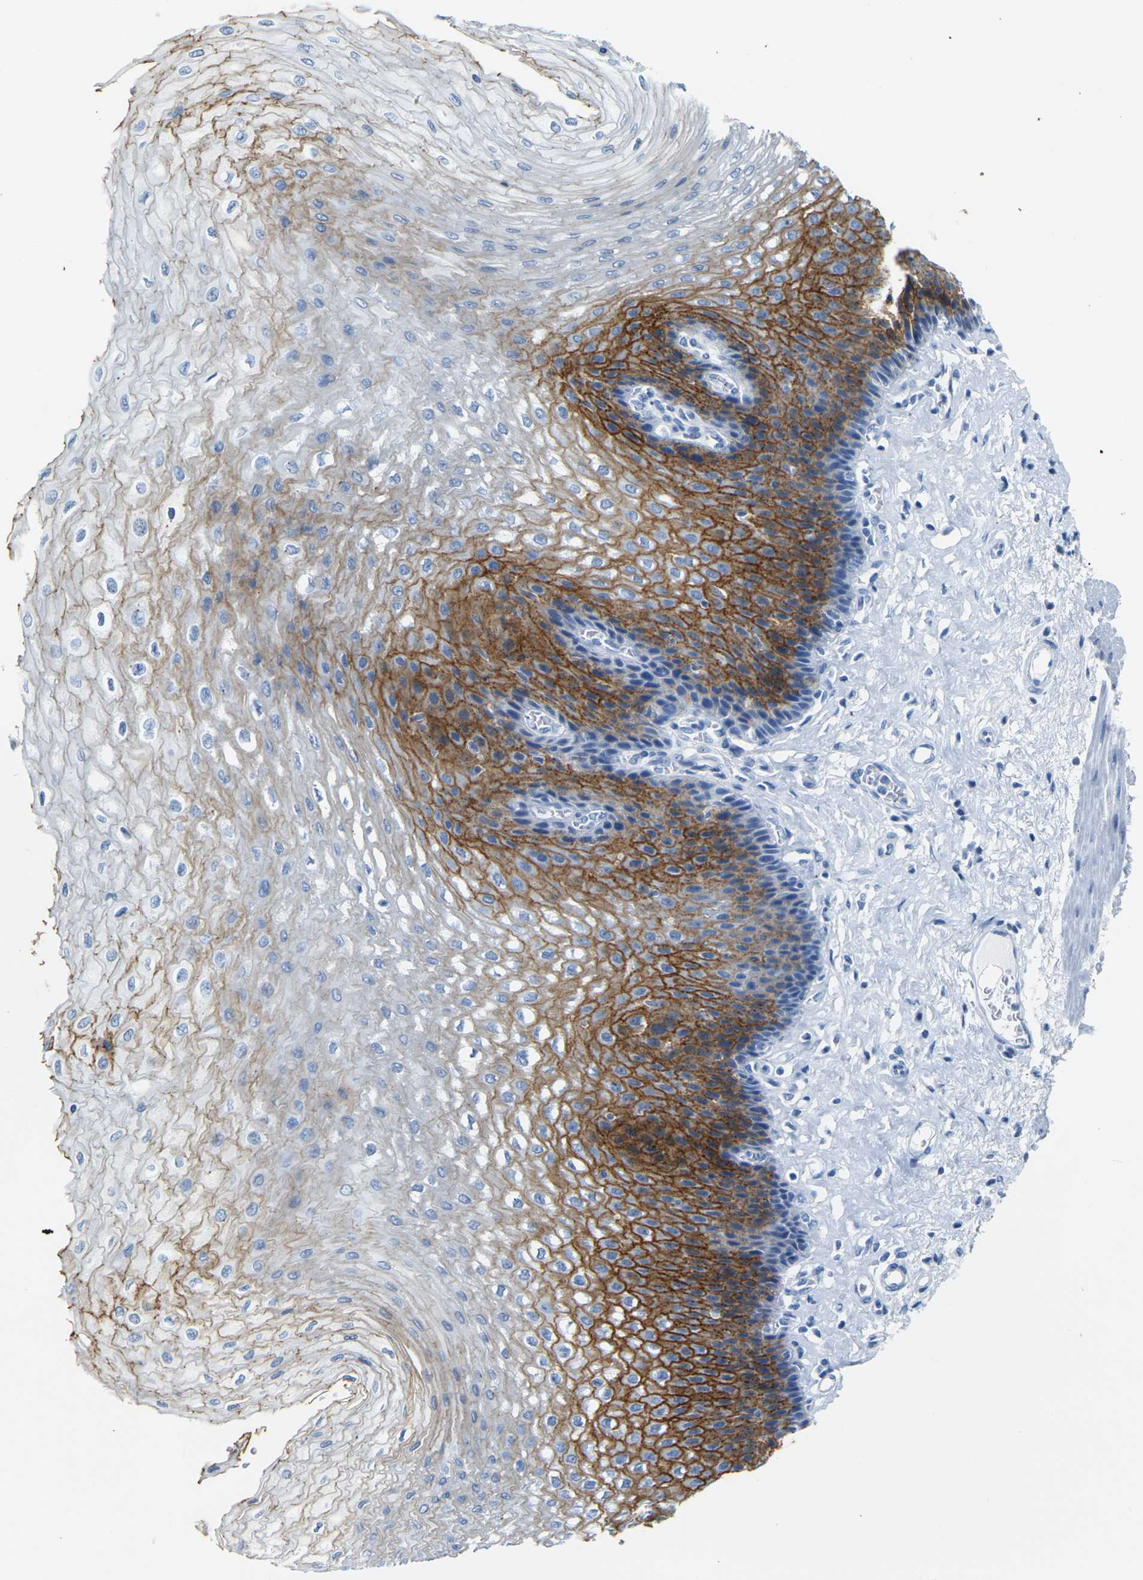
{"staining": {"intensity": "moderate", "quantity": ">75%", "location": "cytoplasmic/membranous"}, "tissue": "esophagus", "cell_type": "Squamous epithelial cells", "image_type": "normal", "snomed": [{"axis": "morphology", "description": "Normal tissue, NOS"}, {"axis": "topography", "description": "Esophagus"}], "caption": "A medium amount of moderate cytoplasmic/membranous staining is appreciated in about >75% of squamous epithelial cells in normal esophagus. Ihc stains the protein of interest in brown and the nuclei are stained blue.", "gene": "CLDN7", "patient": {"sex": "female", "age": 72}}